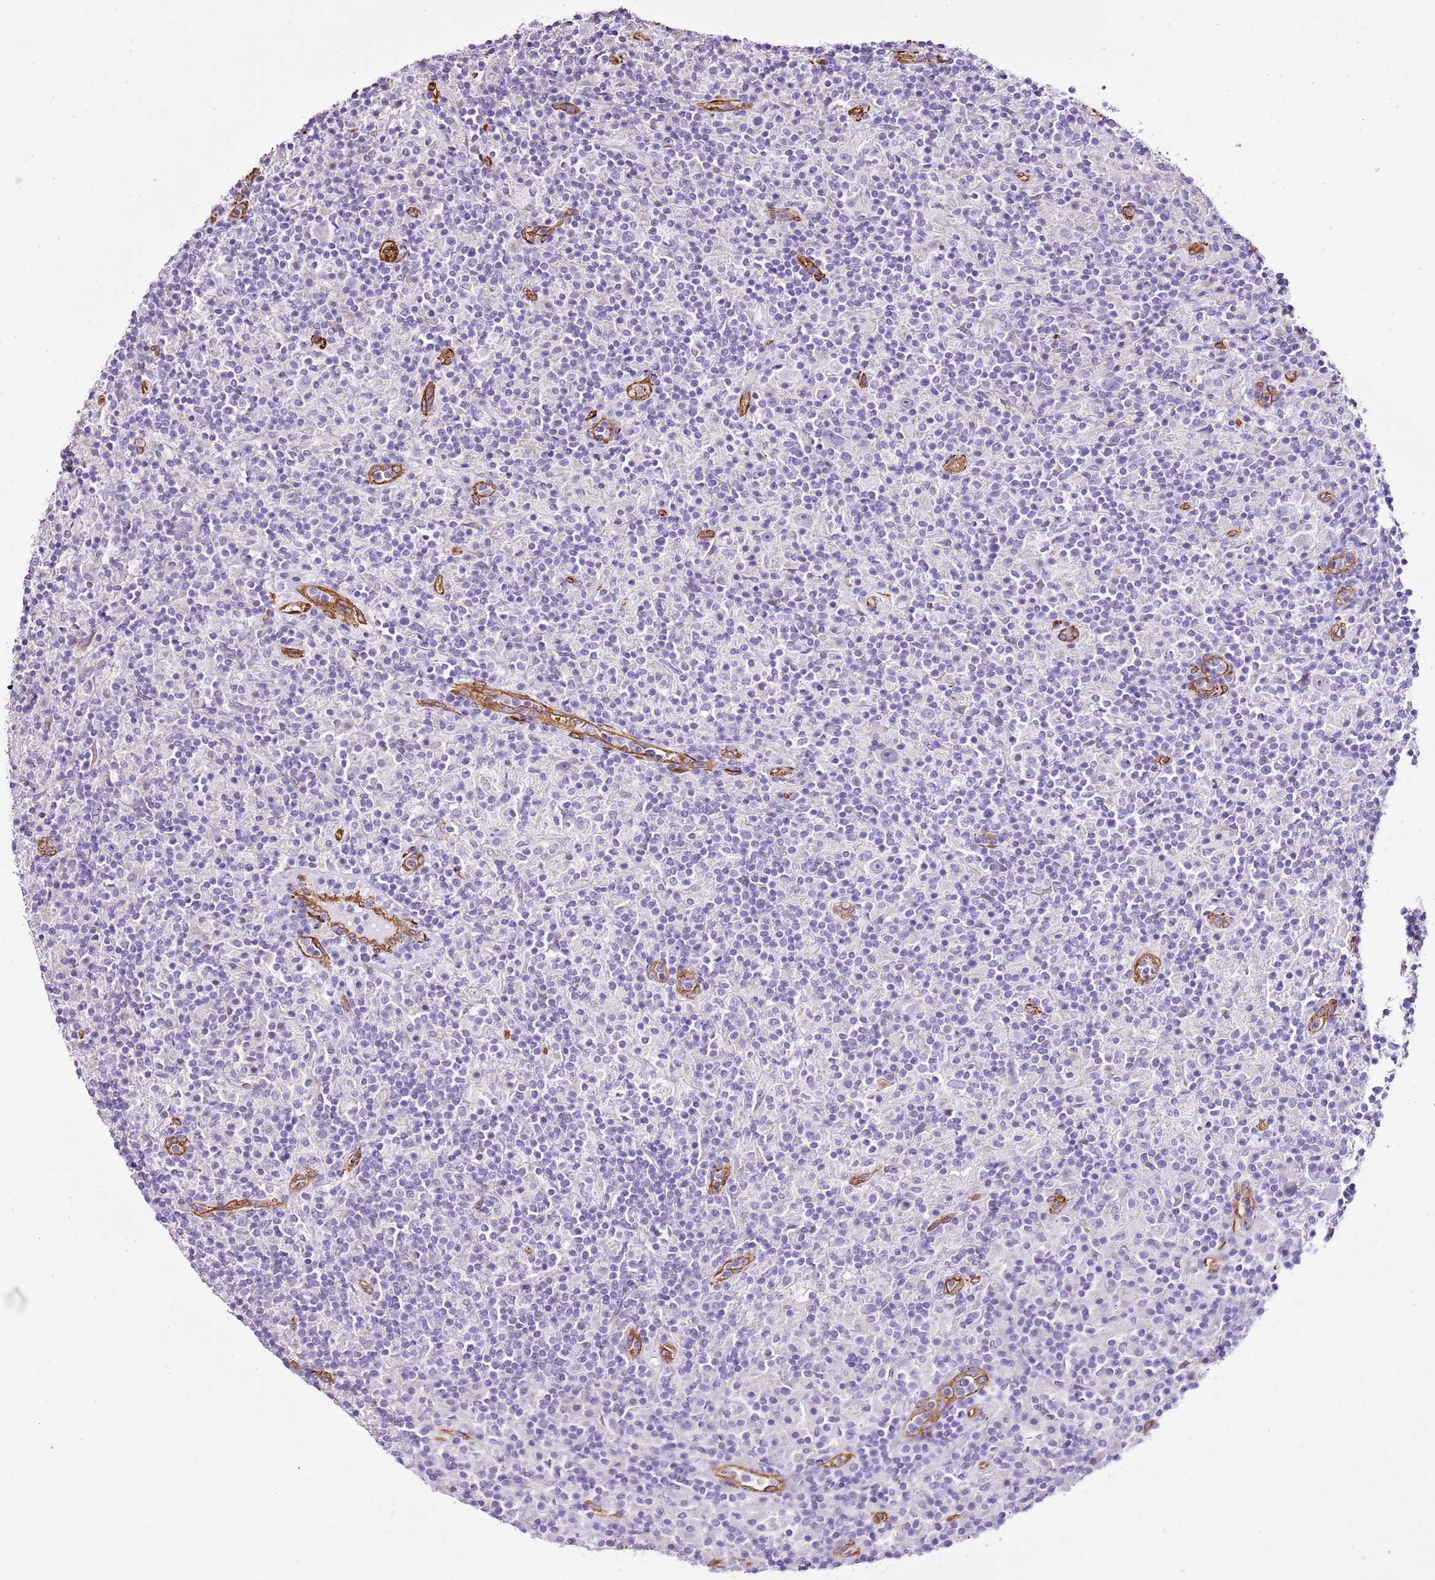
{"staining": {"intensity": "negative", "quantity": "none", "location": "none"}, "tissue": "lymphoma", "cell_type": "Tumor cells", "image_type": "cancer", "snomed": [{"axis": "morphology", "description": "Hodgkin's disease, NOS"}, {"axis": "topography", "description": "Lymph node"}], "caption": "This is a histopathology image of IHC staining of Hodgkin's disease, which shows no staining in tumor cells. (DAB IHC visualized using brightfield microscopy, high magnification).", "gene": "CTDSPL", "patient": {"sex": "male", "age": 70}}